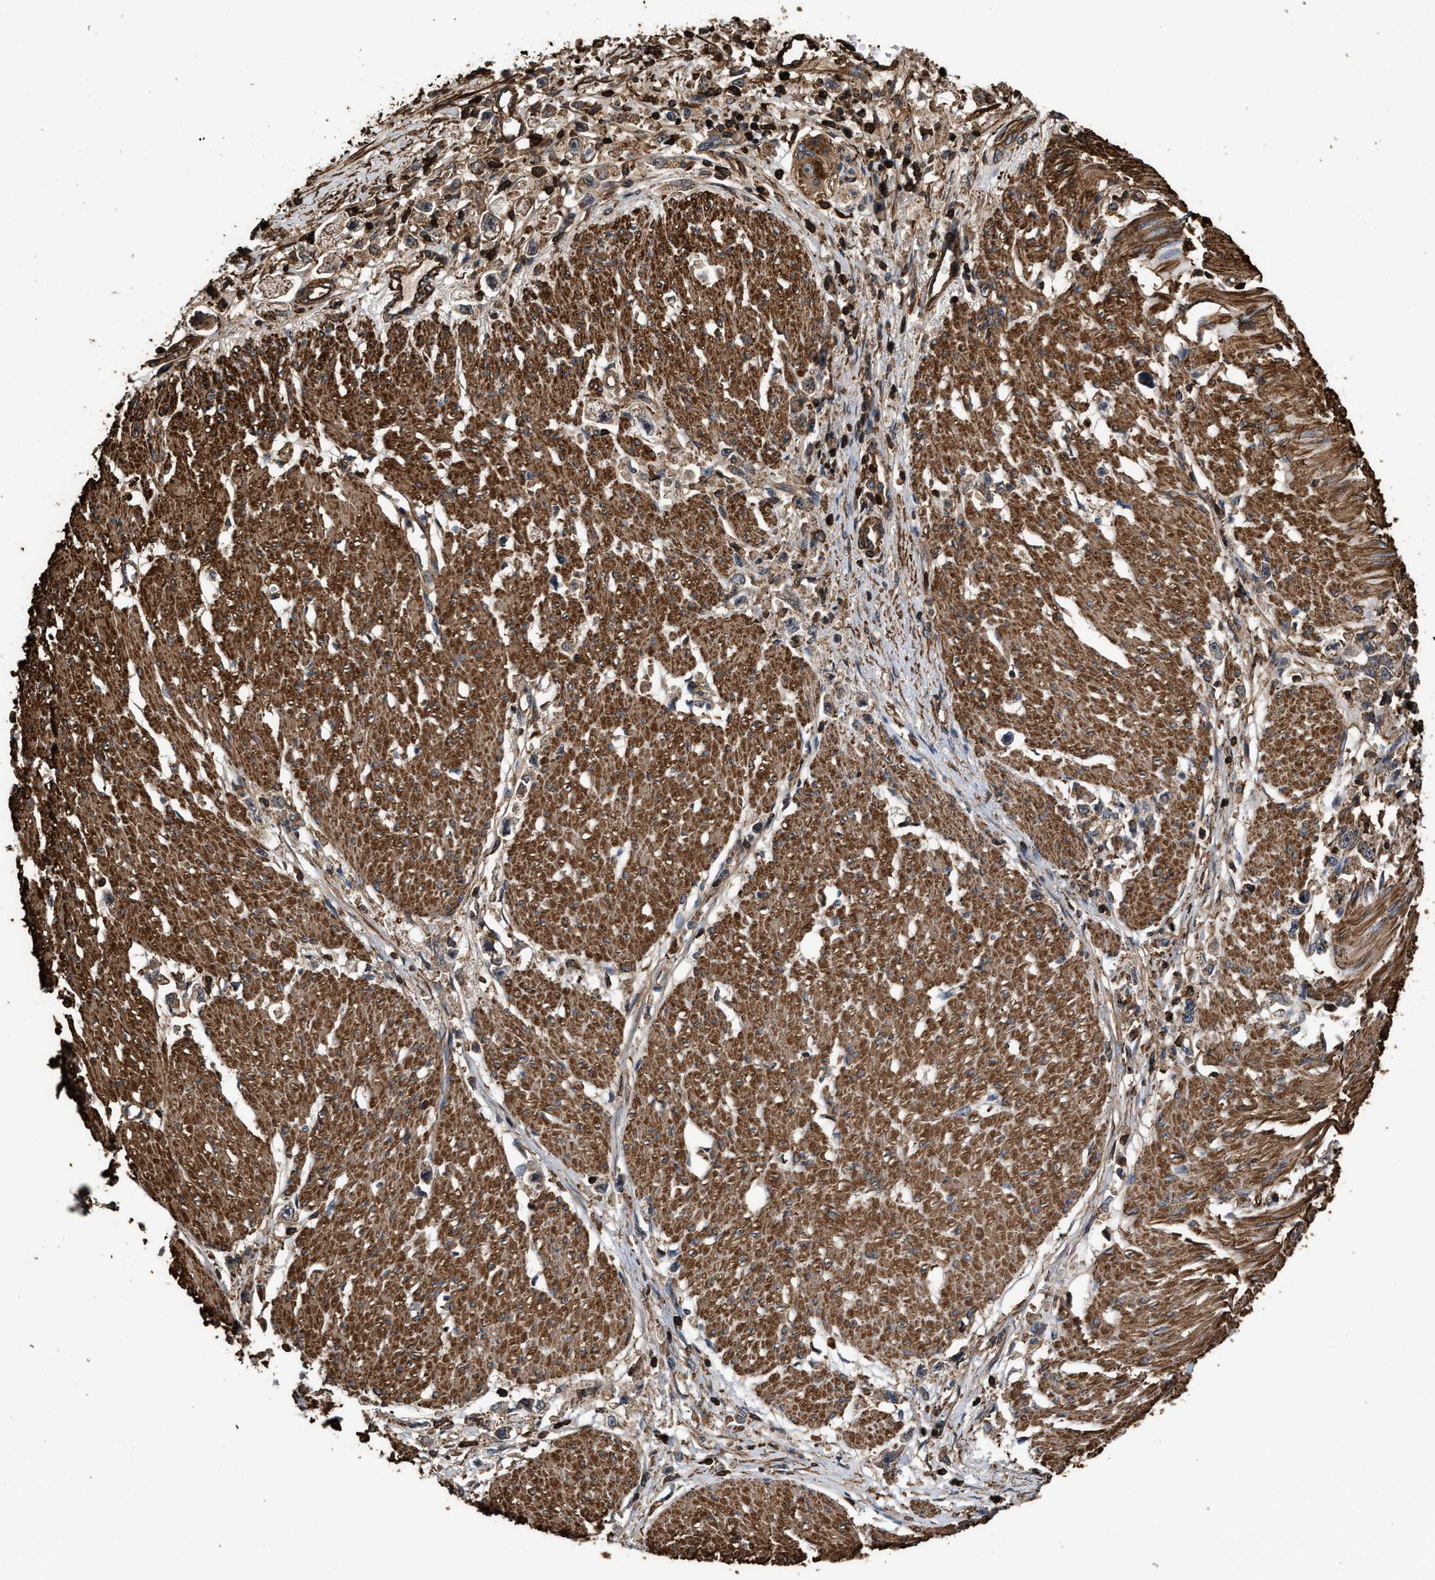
{"staining": {"intensity": "moderate", "quantity": ">75%", "location": "cytoplasmic/membranous"}, "tissue": "stomach cancer", "cell_type": "Tumor cells", "image_type": "cancer", "snomed": [{"axis": "morphology", "description": "Adenocarcinoma, NOS"}, {"axis": "topography", "description": "Stomach"}], "caption": "Human stomach cancer stained with a protein marker demonstrates moderate staining in tumor cells.", "gene": "KBTBD2", "patient": {"sex": "female", "age": 59}}